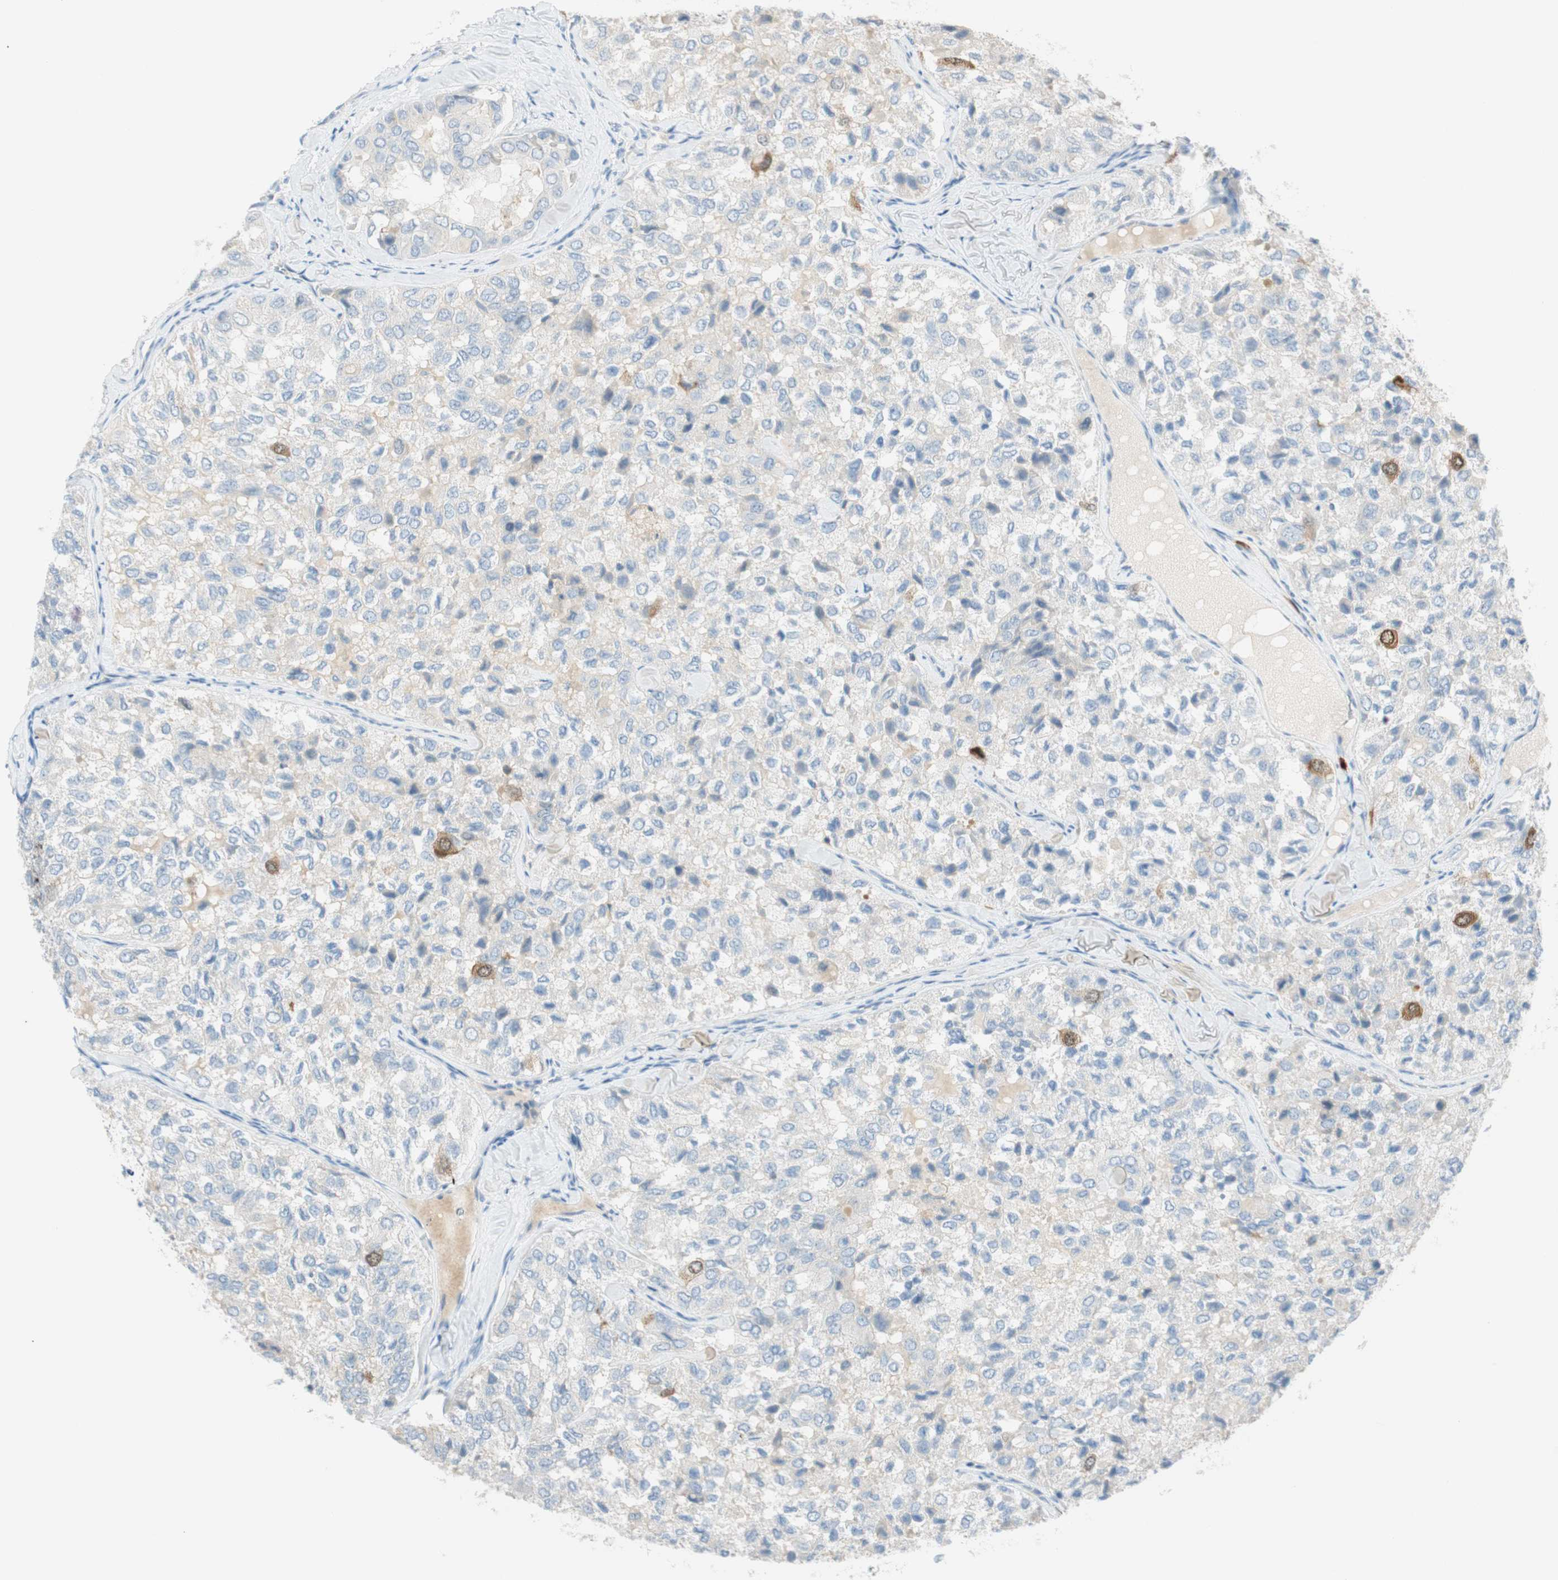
{"staining": {"intensity": "moderate", "quantity": "<25%", "location": "cytoplasmic/membranous,nuclear"}, "tissue": "thyroid cancer", "cell_type": "Tumor cells", "image_type": "cancer", "snomed": [{"axis": "morphology", "description": "Follicular adenoma carcinoma, NOS"}, {"axis": "topography", "description": "Thyroid gland"}], "caption": "A brown stain shows moderate cytoplasmic/membranous and nuclear expression of a protein in human thyroid cancer tumor cells.", "gene": "PTTG1", "patient": {"sex": "male", "age": 75}}